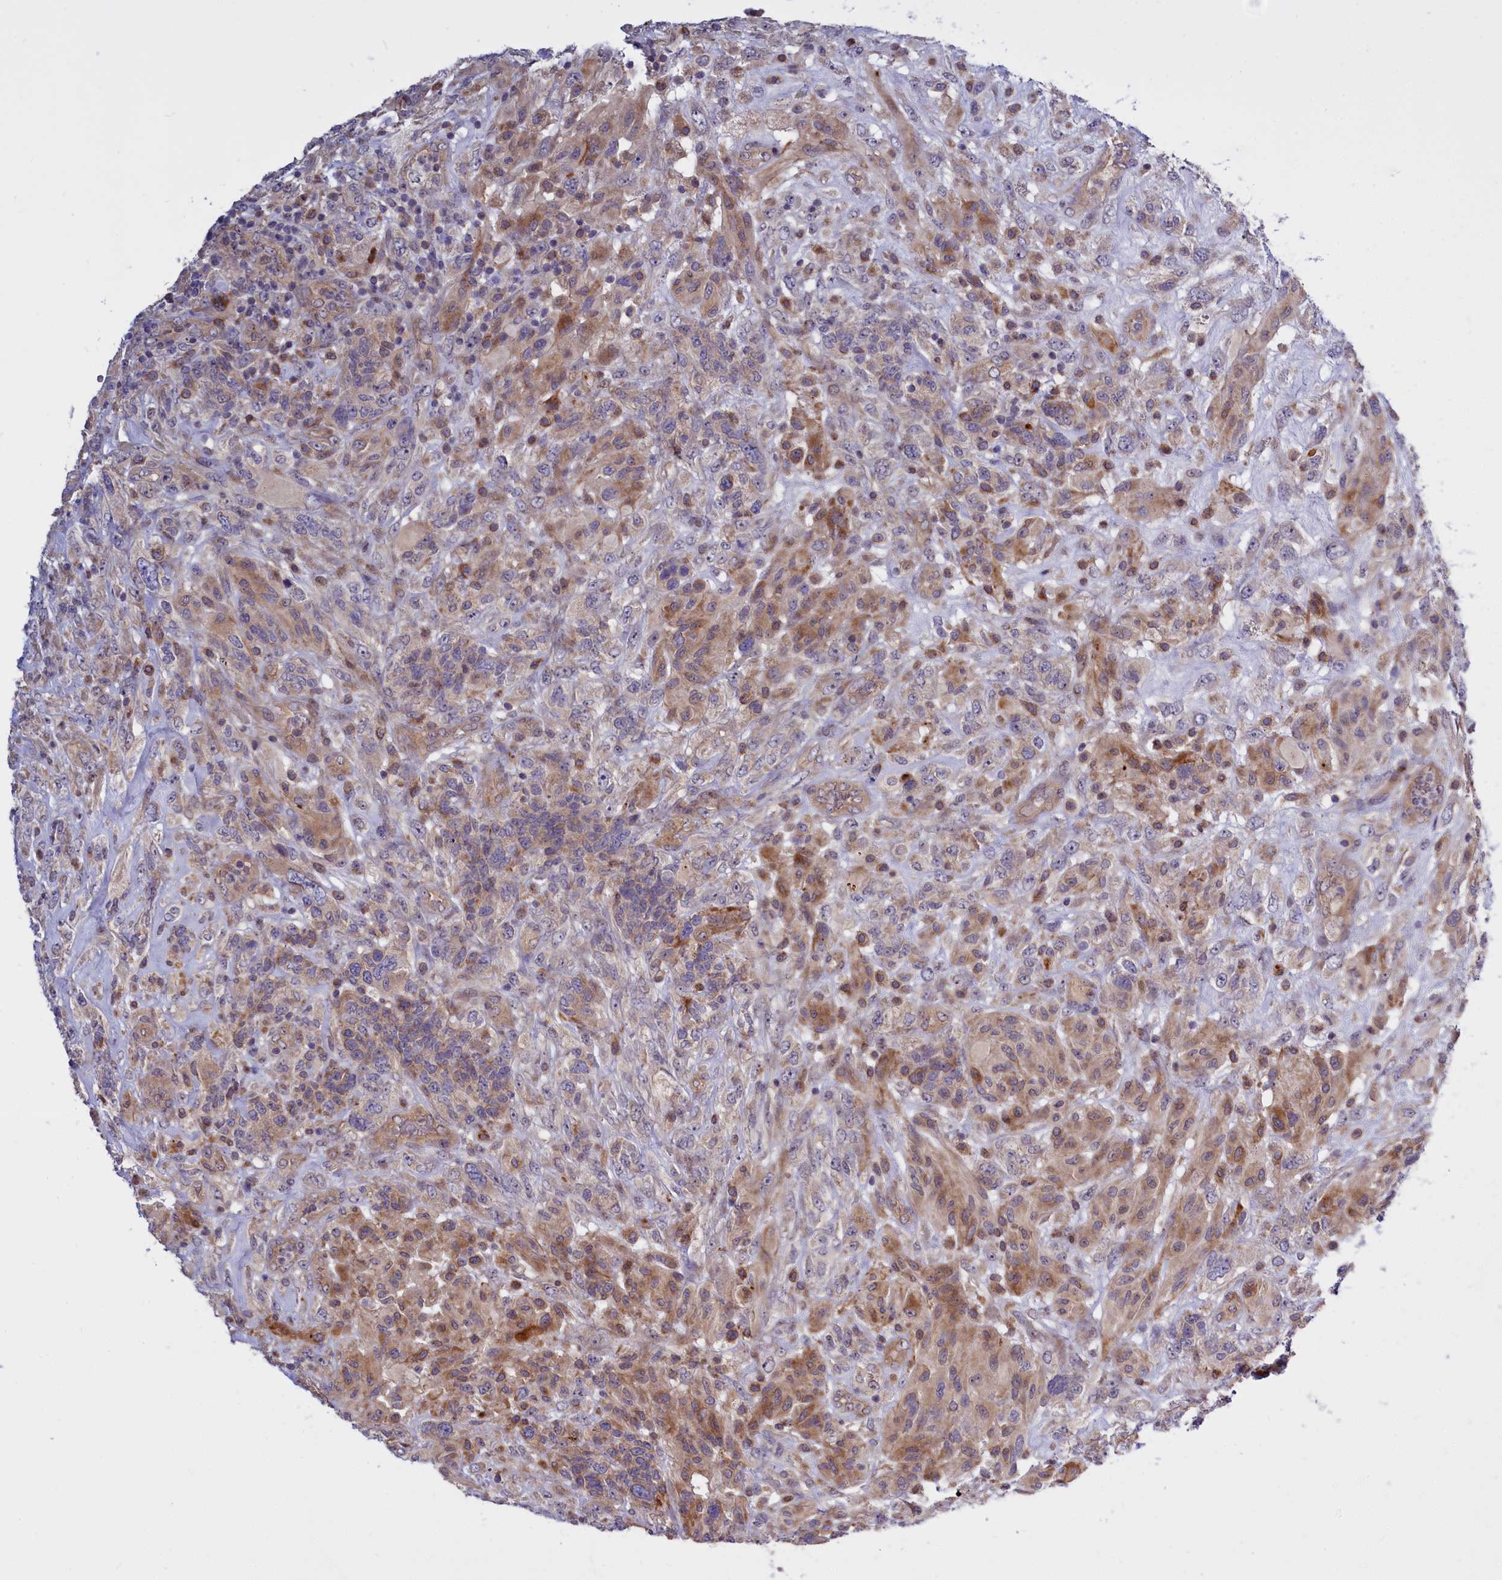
{"staining": {"intensity": "moderate", "quantity": ">75%", "location": "cytoplasmic/membranous"}, "tissue": "glioma", "cell_type": "Tumor cells", "image_type": "cancer", "snomed": [{"axis": "morphology", "description": "Glioma, malignant, High grade"}, {"axis": "topography", "description": "Brain"}], "caption": "Brown immunohistochemical staining in human malignant high-grade glioma shows moderate cytoplasmic/membranous staining in approximately >75% of tumor cells. The staining was performed using DAB, with brown indicating positive protein expression. Nuclei are stained blue with hematoxylin.", "gene": "RAPGEF4", "patient": {"sex": "male", "age": 61}}